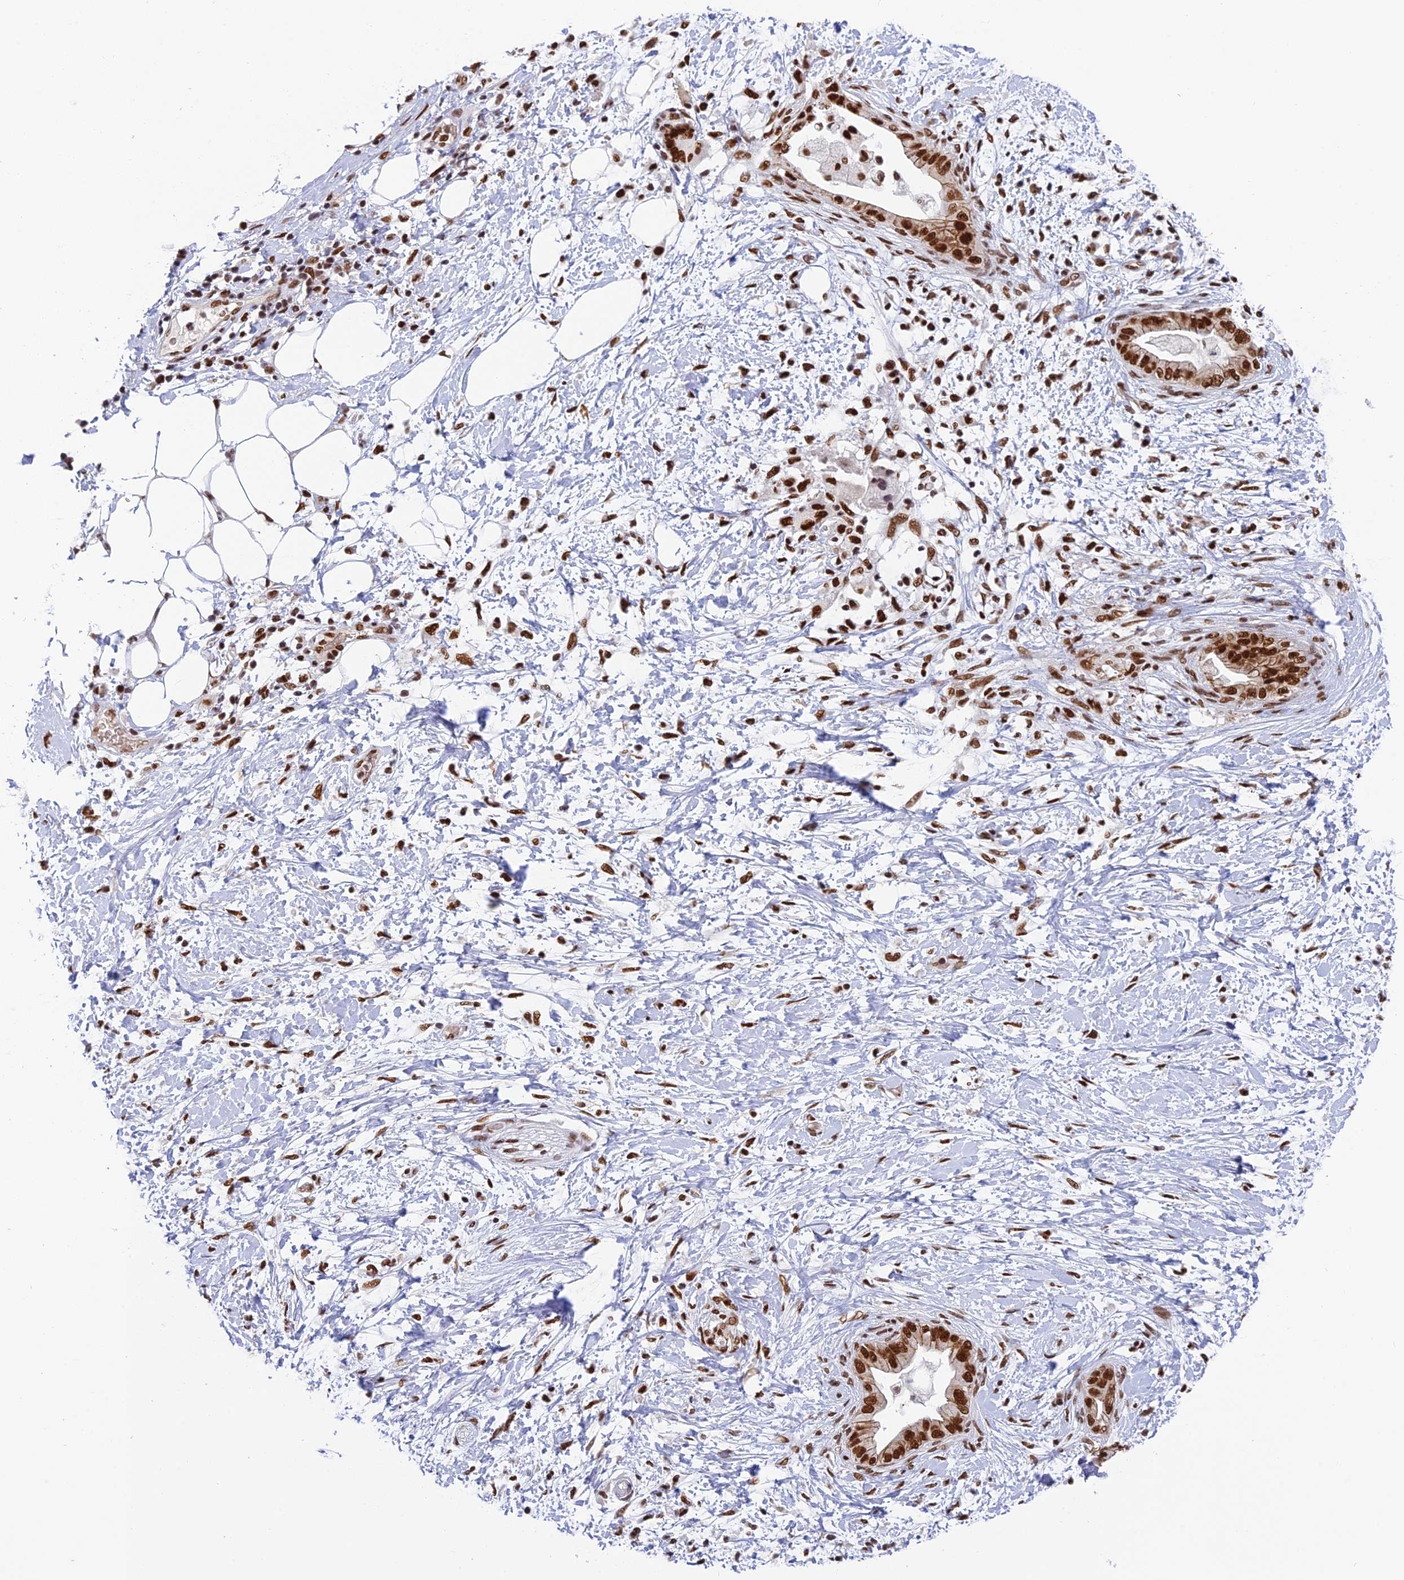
{"staining": {"intensity": "strong", "quantity": ">75%", "location": "nuclear"}, "tissue": "adipose tissue", "cell_type": "Adipocytes", "image_type": "normal", "snomed": [{"axis": "morphology", "description": "Normal tissue, NOS"}, {"axis": "morphology", "description": "Adenocarcinoma, NOS"}, {"axis": "topography", "description": "Duodenum"}, {"axis": "topography", "description": "Peripheral nerve tissue"}], "caption": "Immunohistochemical staining of normal adipose tissue exhibits high levels of strong nuclear positivity in about >75% of adipocytes. The staining was performed using DAB to visualize the protein expression in brown, while the nuclei were stained in blue with hematoxylin (Magnification: 20x).", "gene": "EEF1AKMT3", "patient": {"sex": "female", "age": 60}}